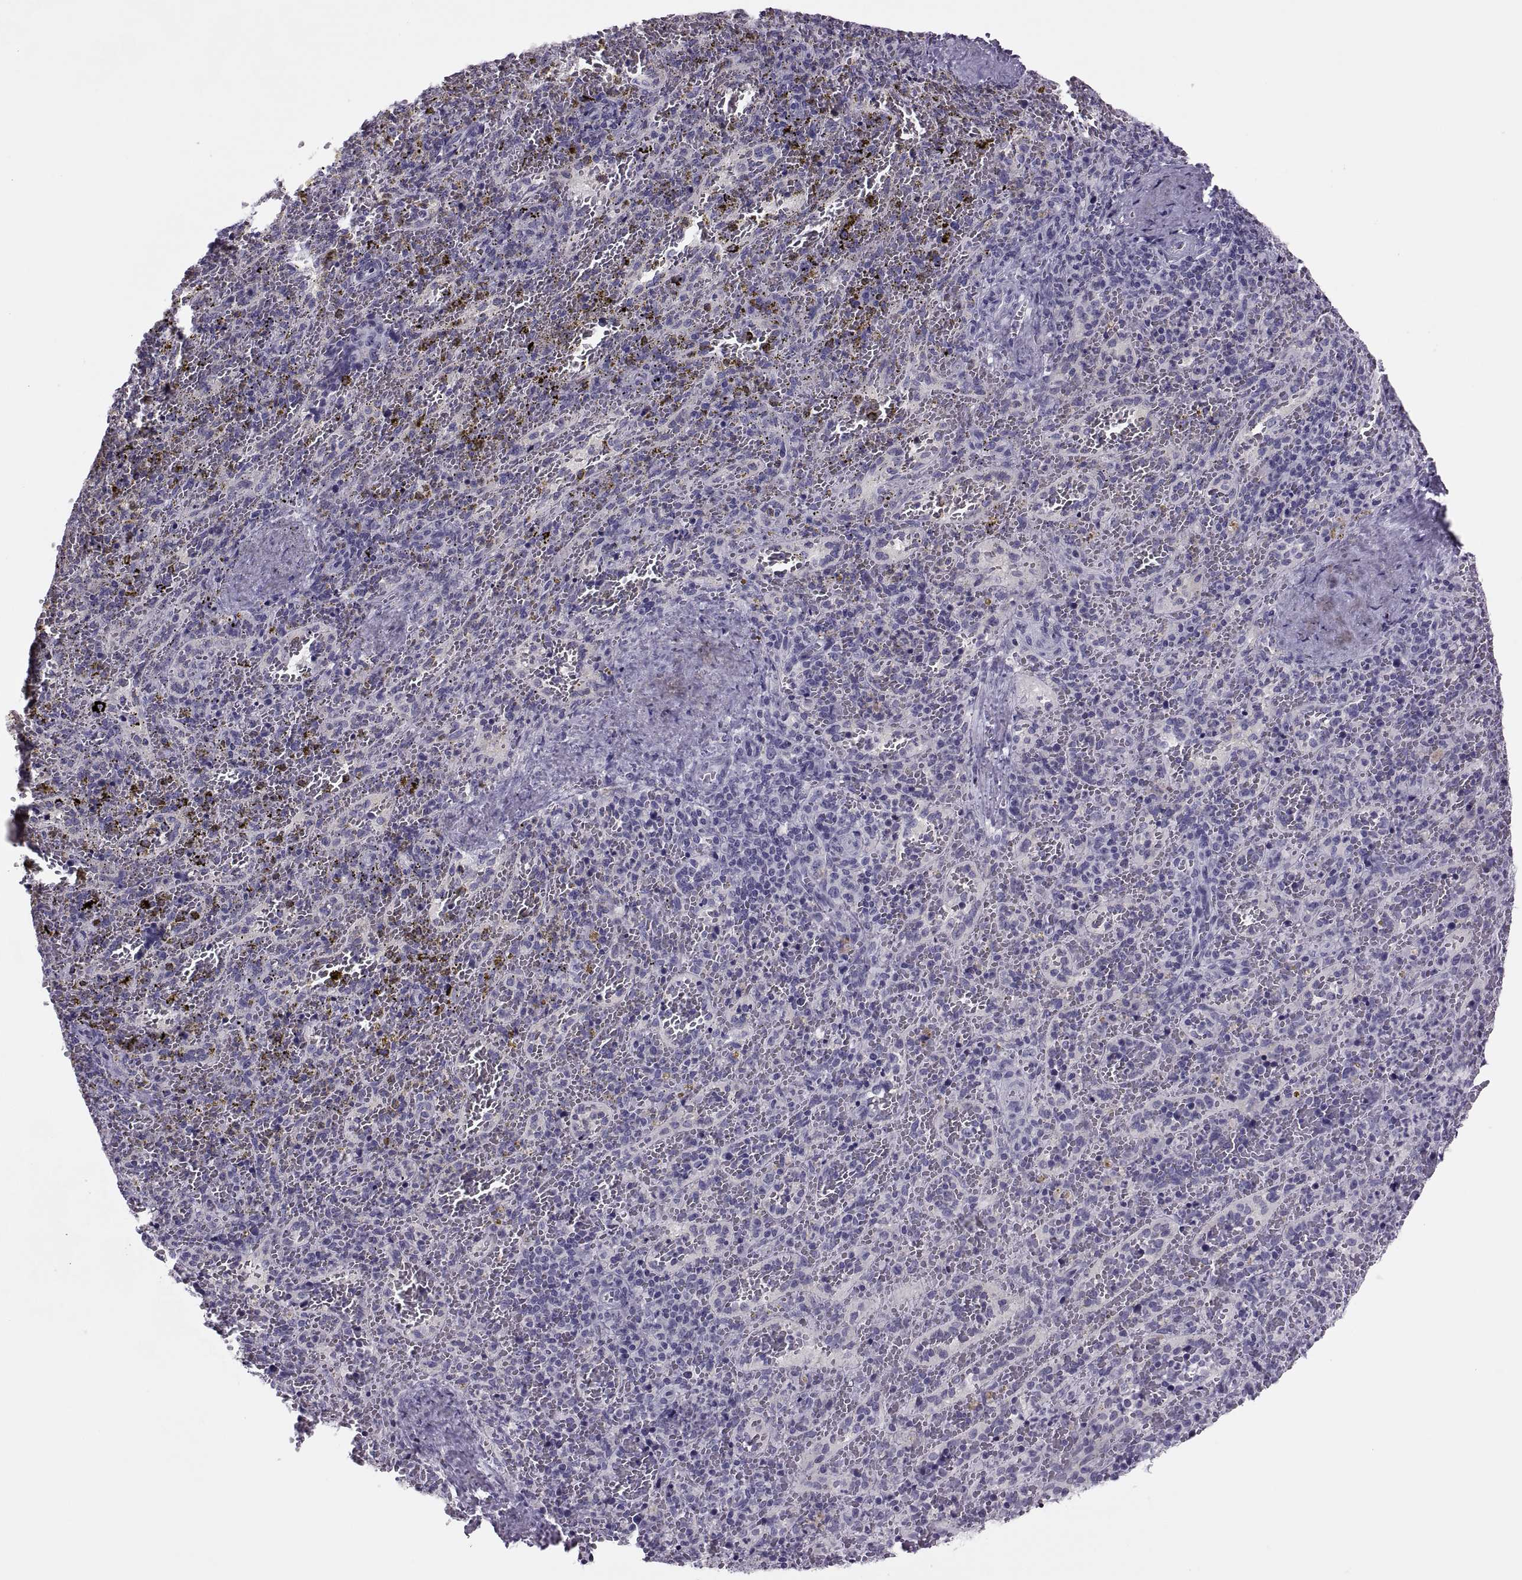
{"staining": {"intensity": "negative", "quantity": "none", "location": "none"}, "tissue": "spleen", "cell_type": "Cells in red pulp", "image_type": "normal", "snomed": [{"axis": "morphology", "description": "Normal tissue, NOS"}, {"axis": "topography", "description": "Spleen"}], "caption": "Cells in red pulp show no significant protein positivity in normal spleen. (DAB (3,3'-diaminobenzidine) immunohistochemistry visualized using brightfield microscopy, high magnification).", "gene": "SYNGR4", "patient": {"sex": "female", "age": 50}}